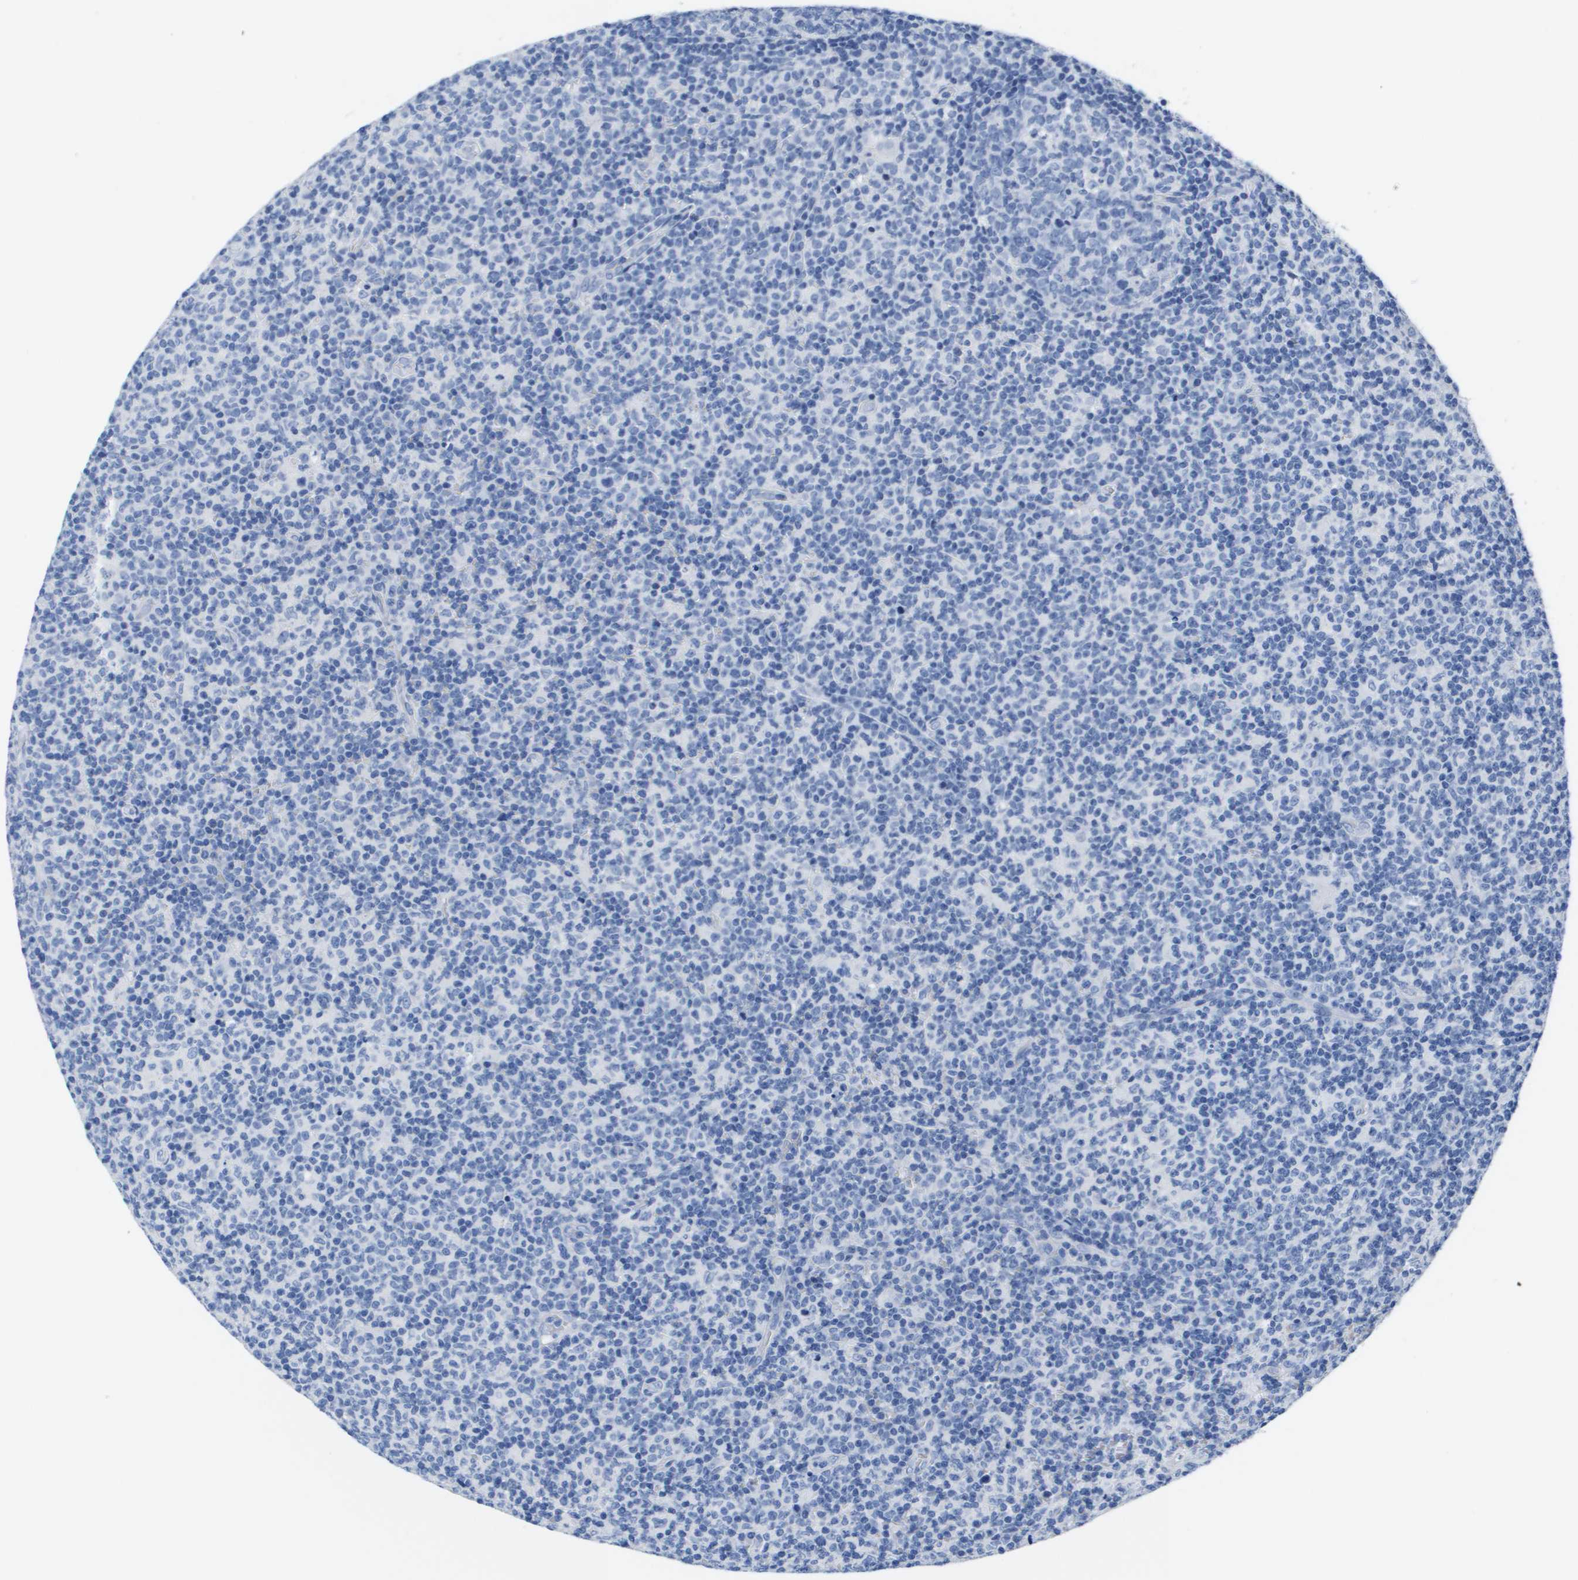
{"staining": {"intensity": "negative", "quantity": "none", "location": "none"}, "tissue": "lymph node", "cell_type": "Germinal center cells", "image_type": "normal", "snomed": [{"axis": "morphology", "description": "Normal tissue, NOS"}, {"axis": "morphology", "description": "Inflammation, NOS"}, {"axis": "topography", "description": "Lymph node"}], "caption": "Immunohistochemistry image of benign lymph node stained for a protein (brown), which reveals no expression in germinal center cells.", "gene": "APOA1", "patient": {"sex": "male", "age": 55}}